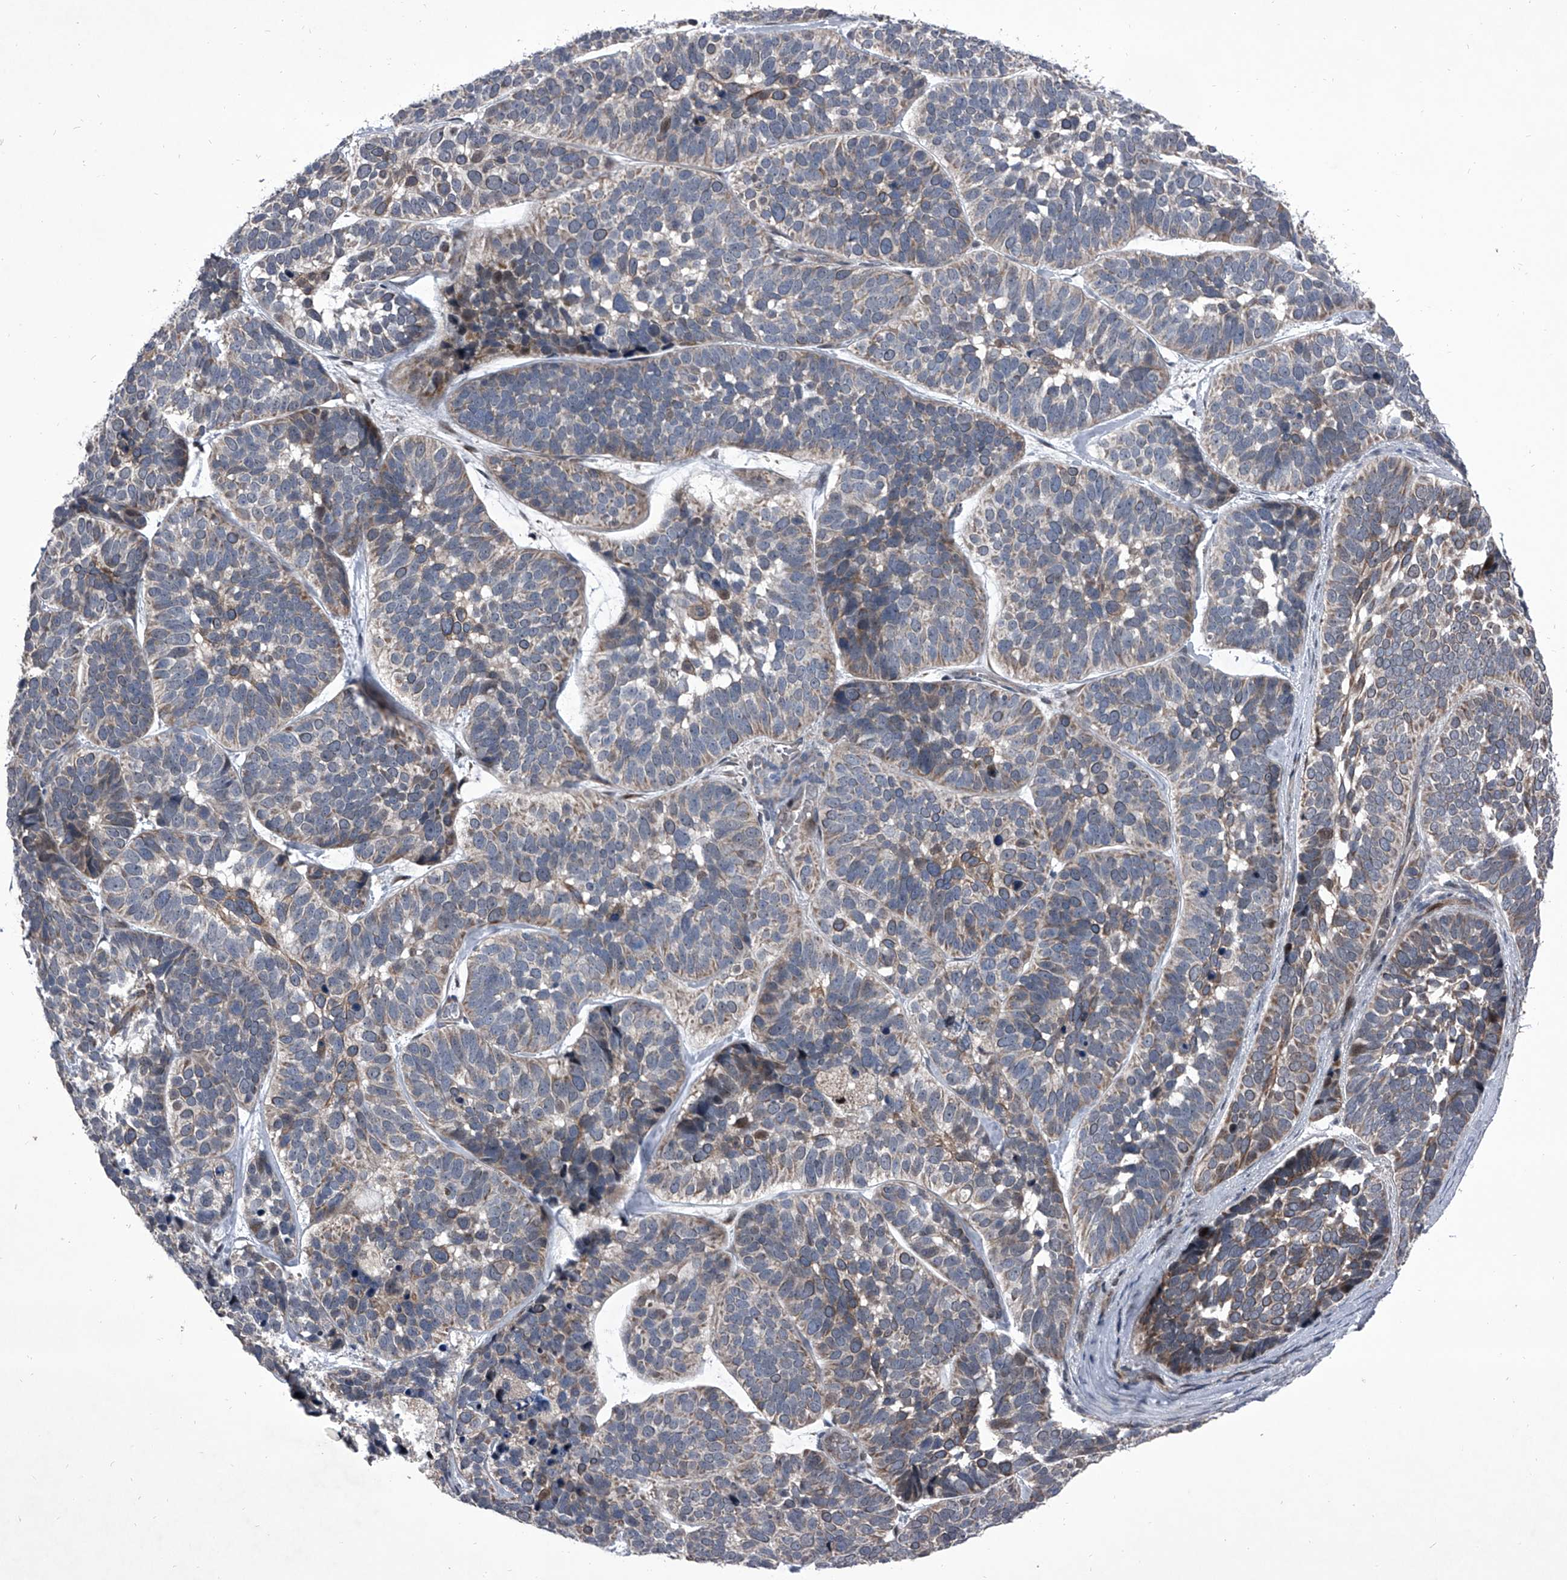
{"staining": {"intensity": "weak", "quantity": "25%-75%", "location": "cytoplasmic/membranous"}, "tissue": "skin cancer", "cell_type": "Tumor cells", "image_type": "cancer", "snomed": [{"axis": "morphology", "description": "Basal cell carcinoma"}, {"axis": "topography", "description": "Skin"}], "caption": "A high-resolution image shows immunohistochemistry staining of skin cancer, which exhibits weak cytoplasmic/membranous staining in approximately 25%-75% of tumor cells.", "gene": "ELK4", "patient": {"sex": "male", "age": 62}}